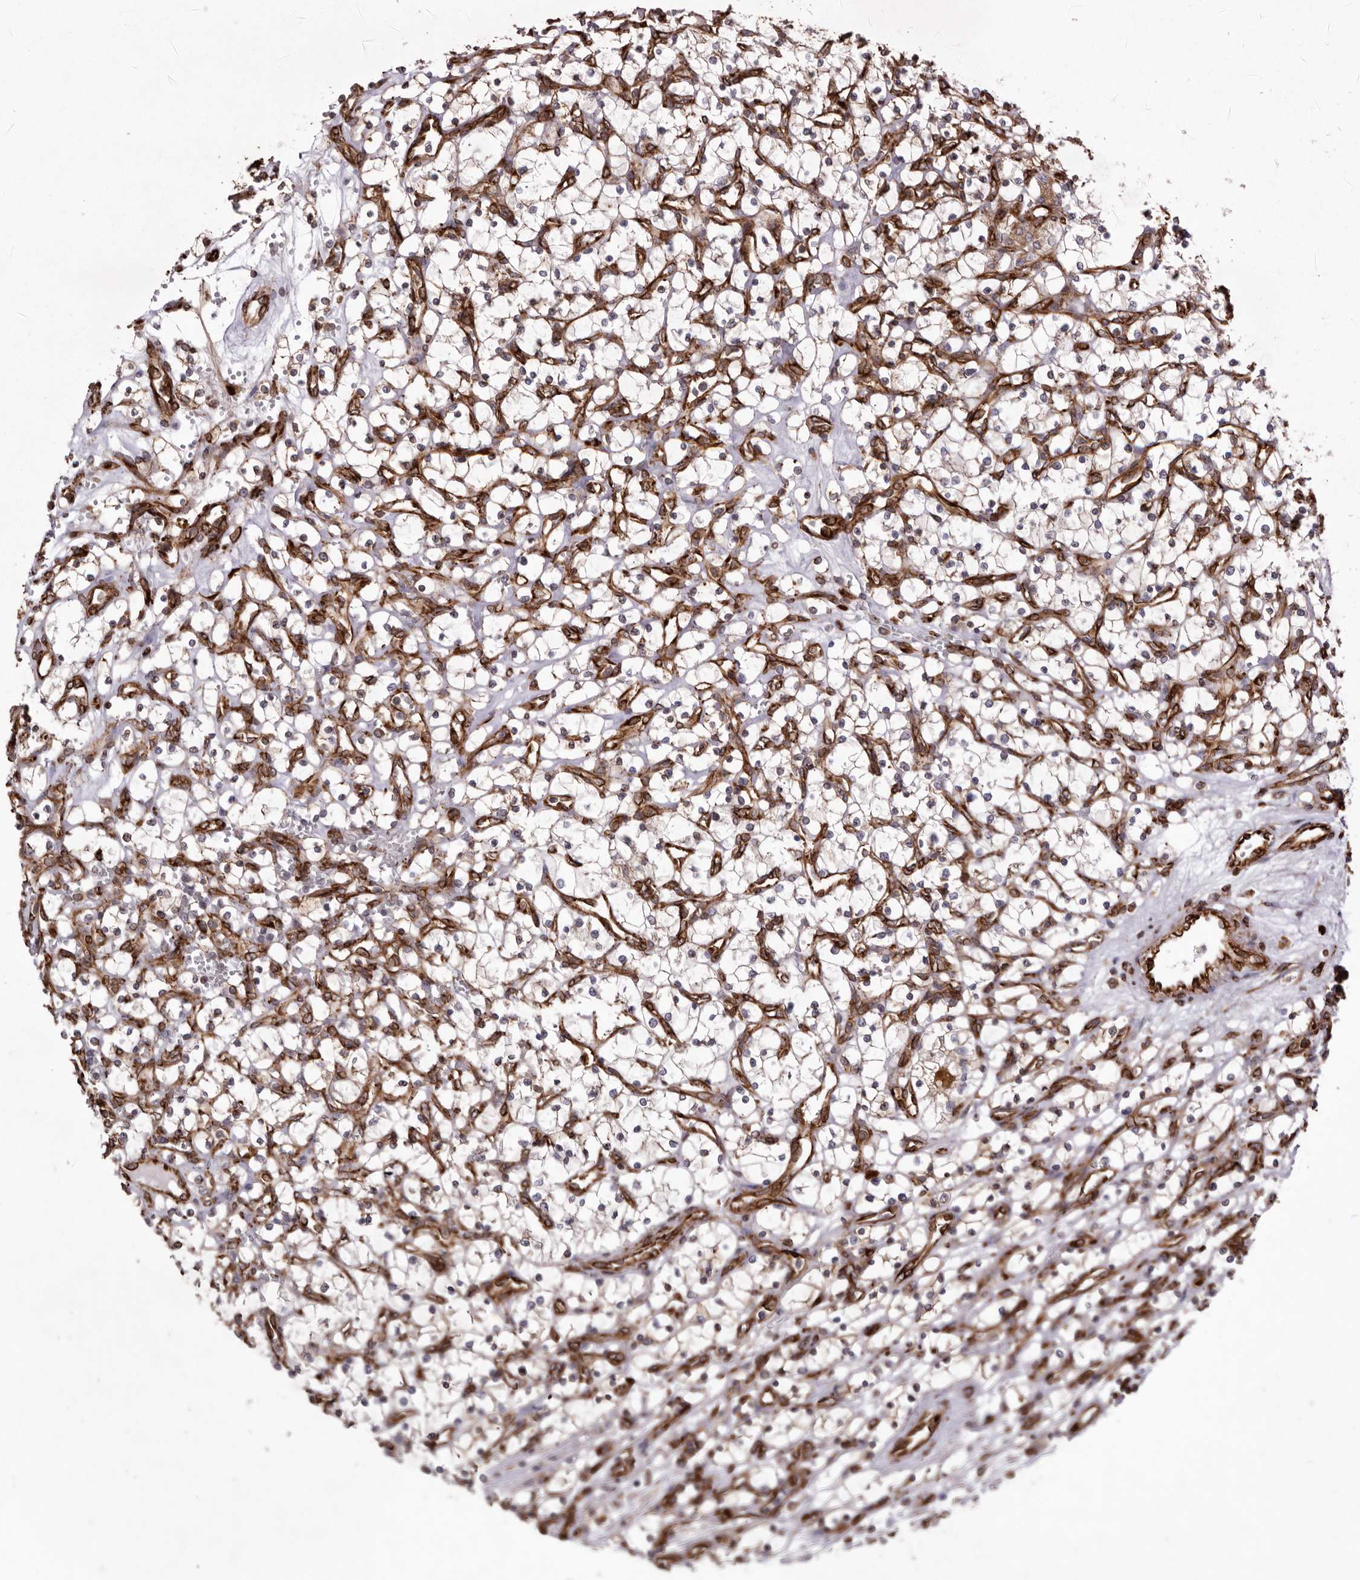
{"staining": {"intensity": "weak", "quantity": ">75%", "location": "cytoplasmic/membranous"}, "tissue": "renal cancer", "cell_type": "Tumor cells", "image_type": "cancer", "snomed": [{"axis": "morphology", "description": "Adenocarcinoma, NOS"}, {"axis": "topography", "description": "Kidney"}], "caption": "Weak cytoplasmic/membranous protein positivity is present in about >75% of tumor cells in renal cancer (adenocarcinoma).", "gene": "WDTC1", "patient": {"sex": "female", "age": 69}}